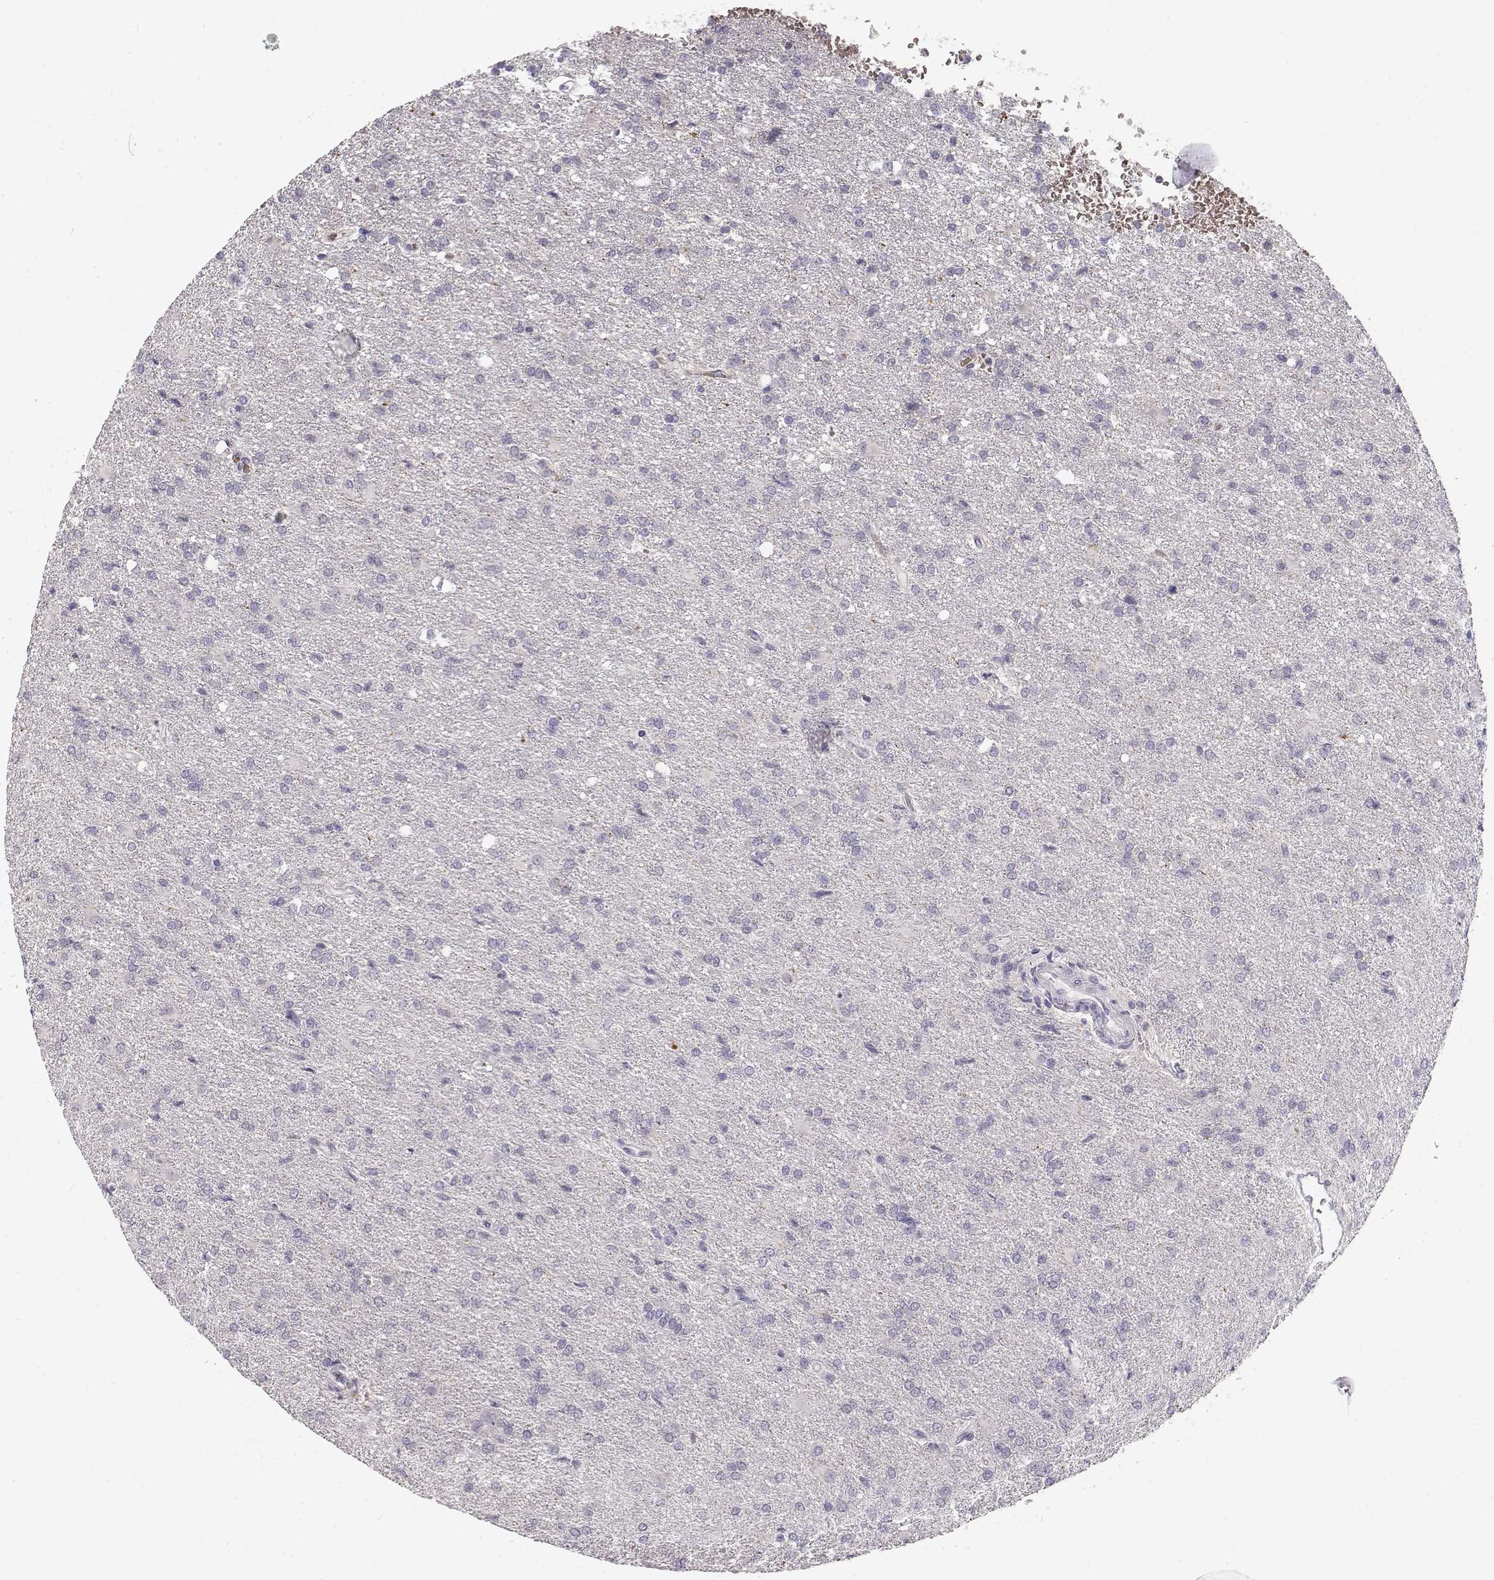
{"staining": {"intensity": "negative", "quantity": "none", "location": "none"}, "tissue": "glioma", "cell_type": "Tumor cells", "image_type": "cancer", "snomed": [{"axis": "morphology", "description": "Glioma, malignant, High grade"}, {"axis": "topography", "description": "Brain"}], "caption": "Immunohistochemical staining of human malignant glioma (high-grade) reveals no significant staining in tumor cells. Brightfield microscopy of immunohistochemistry (IHC) stained with DAB (3,3'-diaminobenzidine) (brown) and hematoxylin (blue), captured at high magnification.", "gene": "TTC26", "patient": {"sex": "male", "age": 68}}